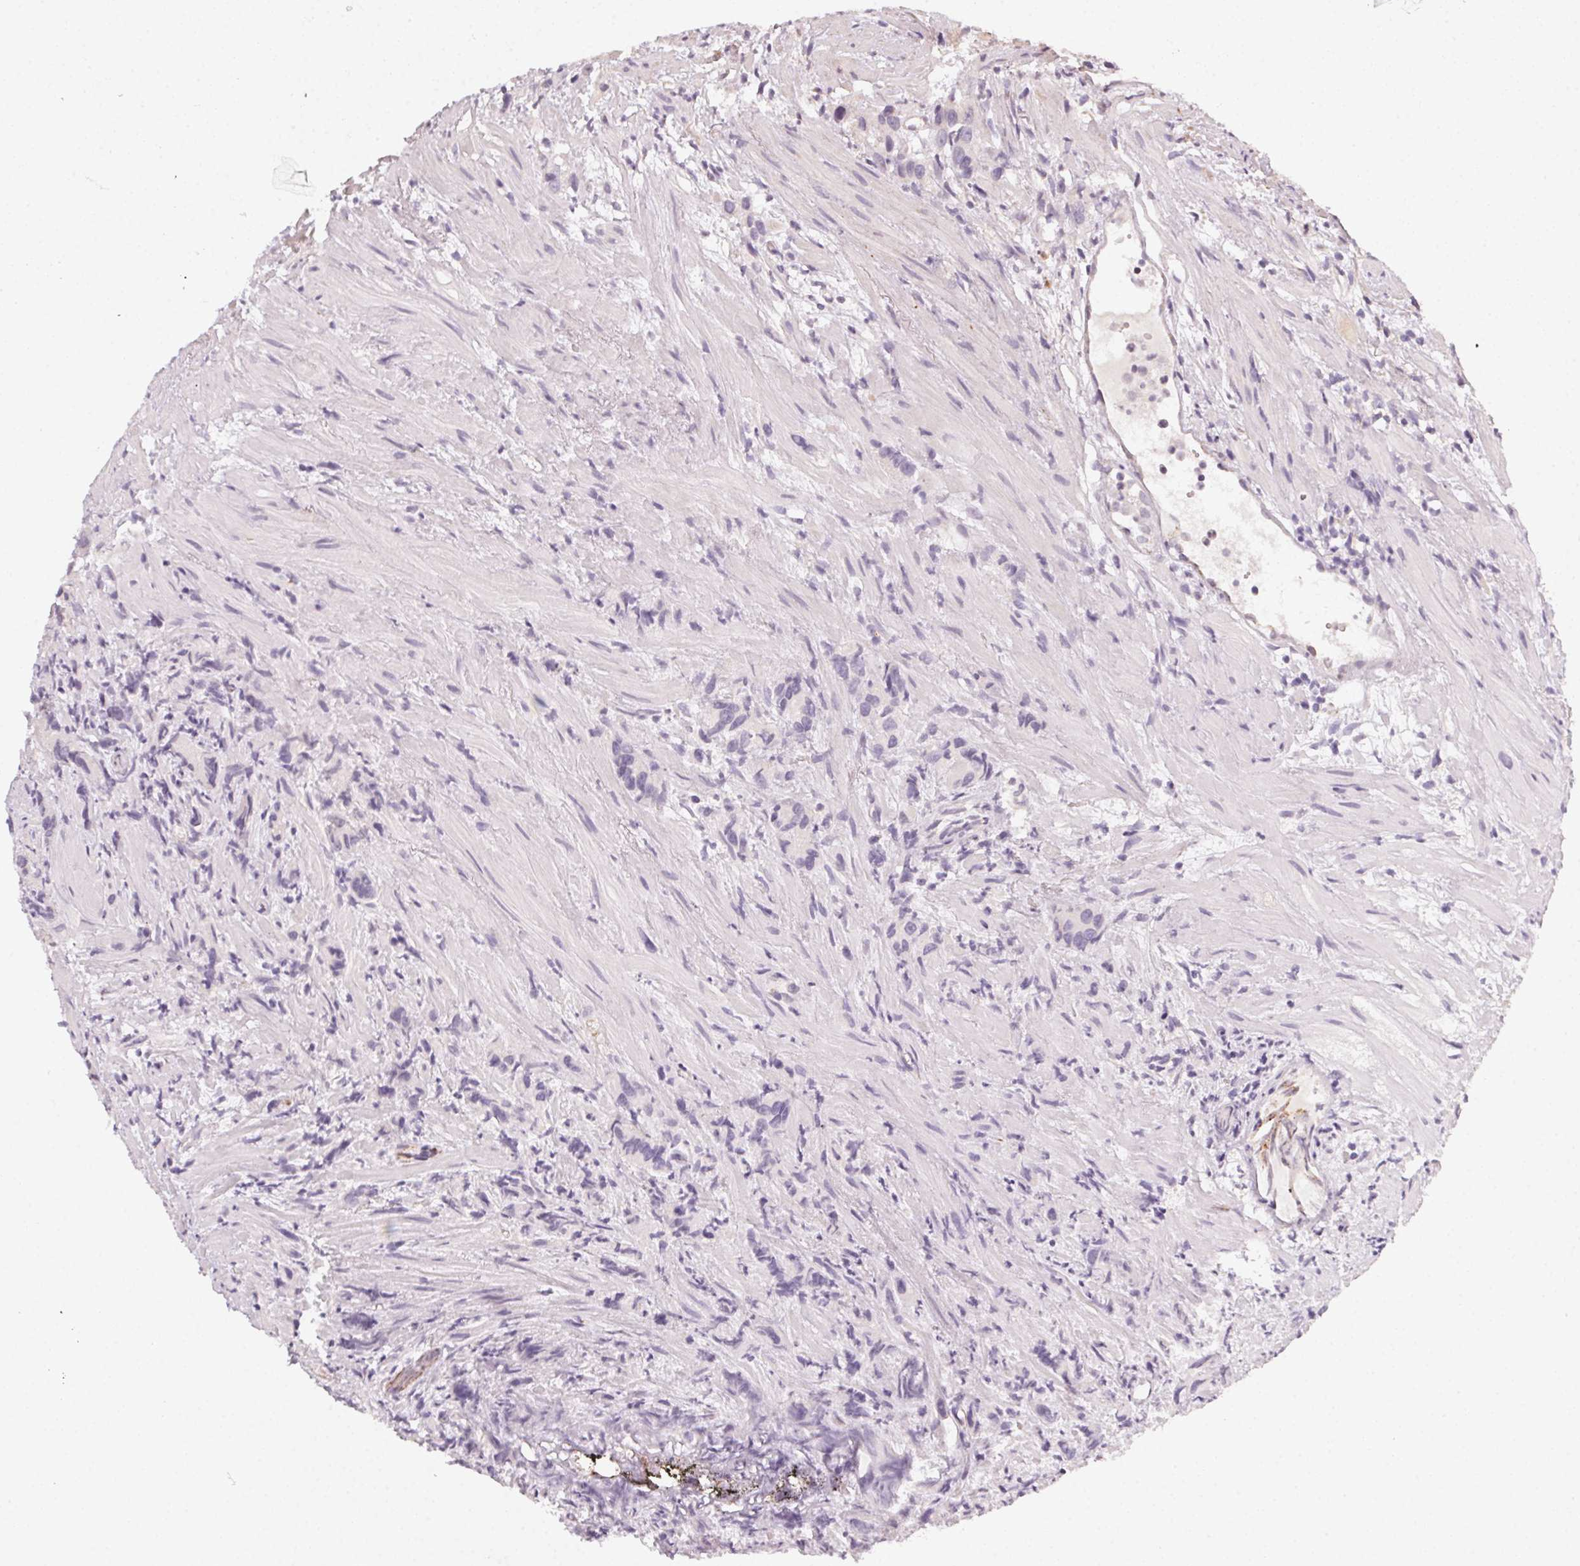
{"staining": {"intensity": "weak", "quantity": "25%-75%", "location": "cytoplasmic/membranous"}, "tissue": "prostate cancer", "cell_type": "Tumor cells", "image_type": "cancer", "snomed": [{"axis": "morphology", "description": "Adenocarcinoma, High grade"}, {"axis": "topography", "description": "Prostate"}], "caption": "Prostate adenocarcinoma (high-grade) stained with immunohistochemistry shows weak cytoplasmic/membranous staining in about 25%-75% of tumor cells. (IHC, brightfield microscopy, high magnification).", "gene": "NCOA4", "patient": {"sex": "male", "age": 90}}